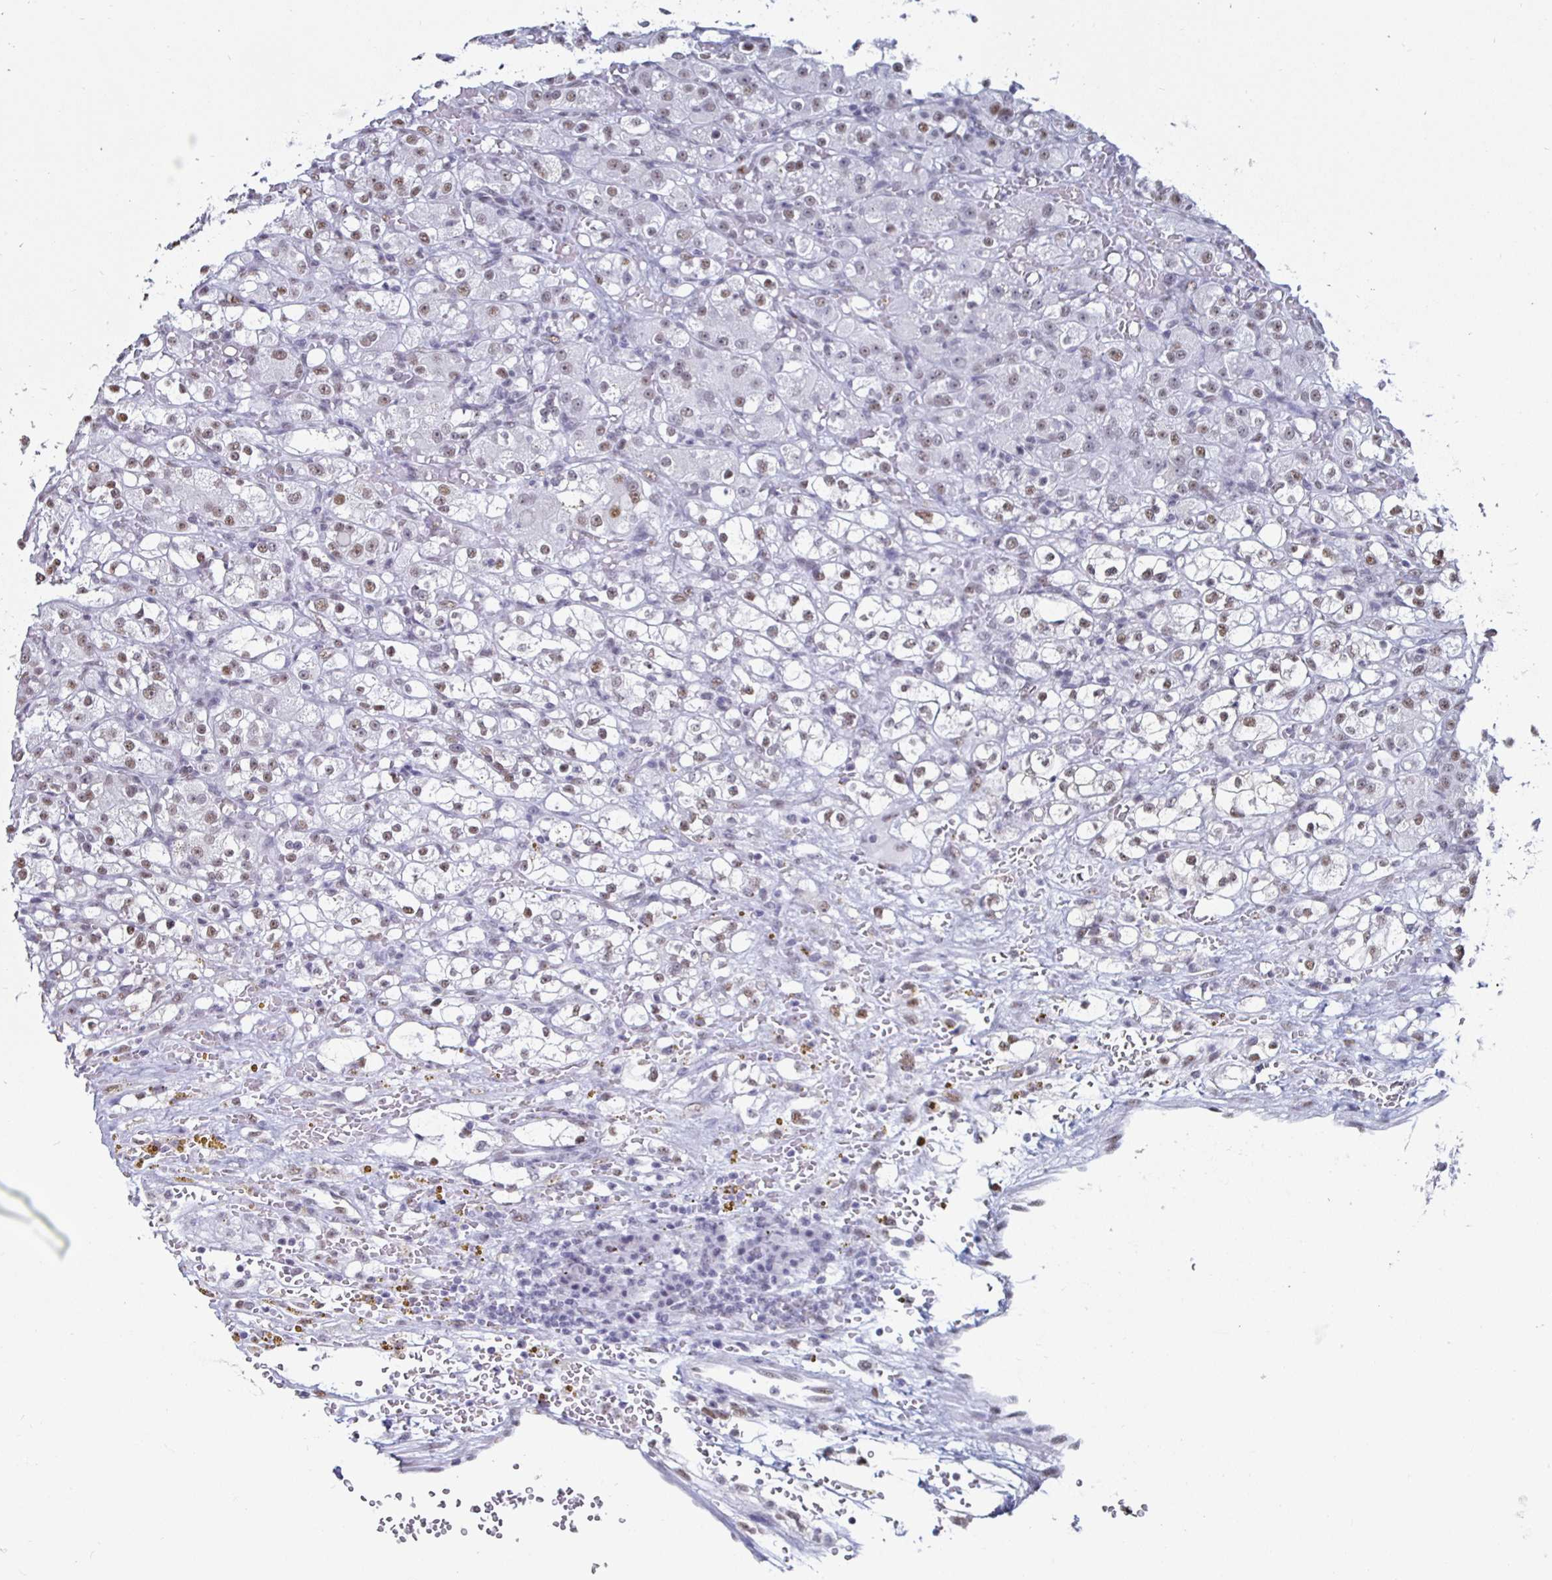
{"staining": {"intensity": "weak", "quantity": "25%-75%", "location": "nuclear"}, "tissue": "renal cancer", "cell_type": "Tumor cells", "image_type": "cancer", "snomed": [{"axis": "morphology", "description": "Normal tissue, NOS"}, {"axis": "morphology", "description": "Adenocarcinoma, NOS"}, {"axis": "topography", "description": "Kidney"}], "caption": "Immunohistochemical staining of human renal cancer reveals weak nuclear protein expression in about 25%-75% of tumor cells. The staining was performed using DAB to visualize the protein expression in brown, while the nuclei were stained in blue with hematoxylin (Magnification: 20x).", "gene": "DDX39B", "patient": {"sex": "male", "age": 61}}